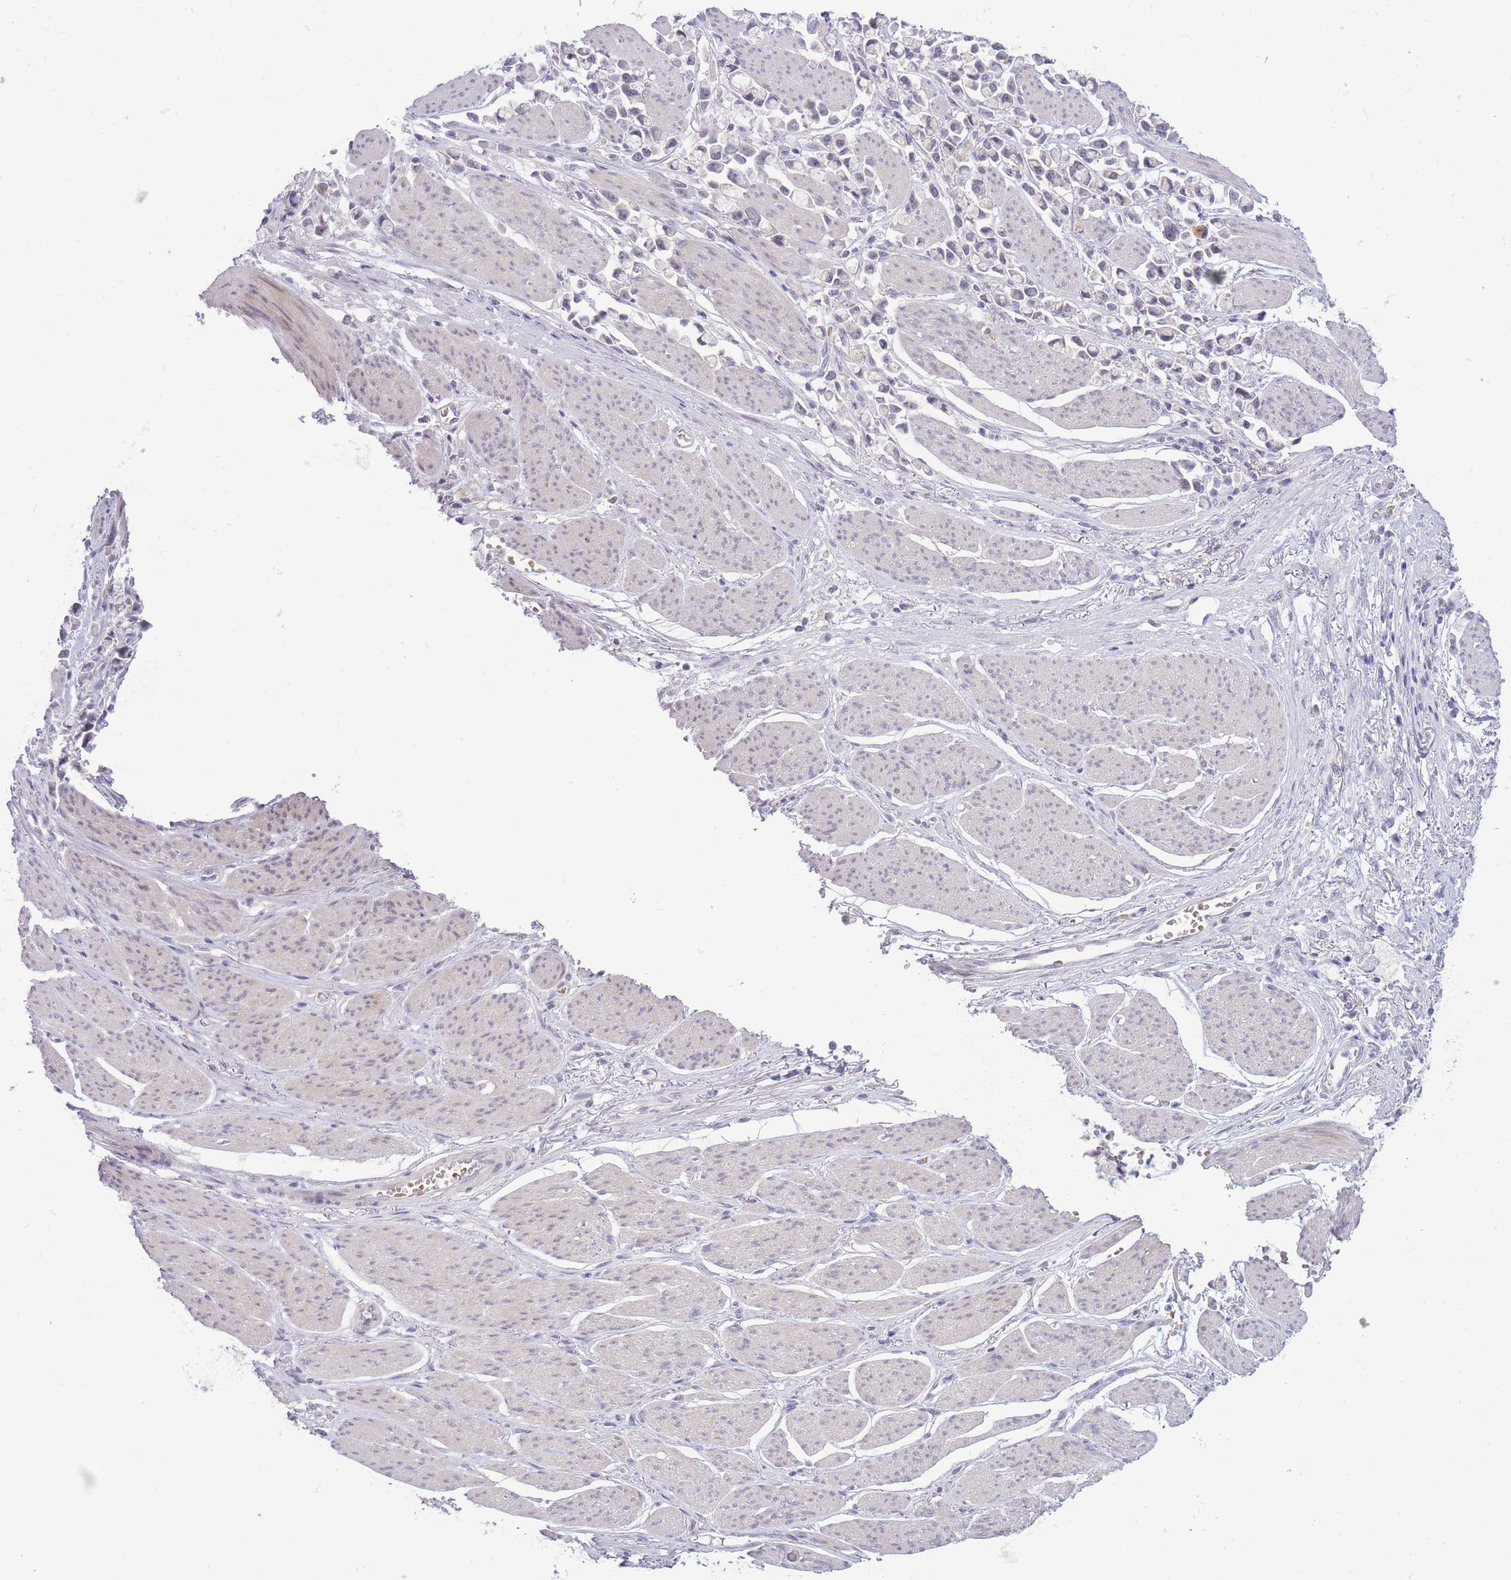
{"staining": {"intensity": "negative", "quantity": "none", "location": "none"}, "tissue": "stomach cancer", "cell_type": "Tumor cells", "image_type": "cancer", "snomed": [{"axis": "morphology", "description": "Adenocarcinoma, NOS"}, {"axis": "topography", "description": "Stomach"}], "caption": "High magnification brightfield microscopy of stomach cancer (adenocarcinoma) stained with DAB (3,3'-diaminobenzidine) (brown) and counterstained with hematoxylin (blue): tumor cells show no significant expression. The staining is performed using DAB (3,3'-diaminobenzidine) brown chromogen with nuclei counter-stained in using hematoxylin.", "gene": "FBXO46", "patient": {"sex": "female", "age": 81}}